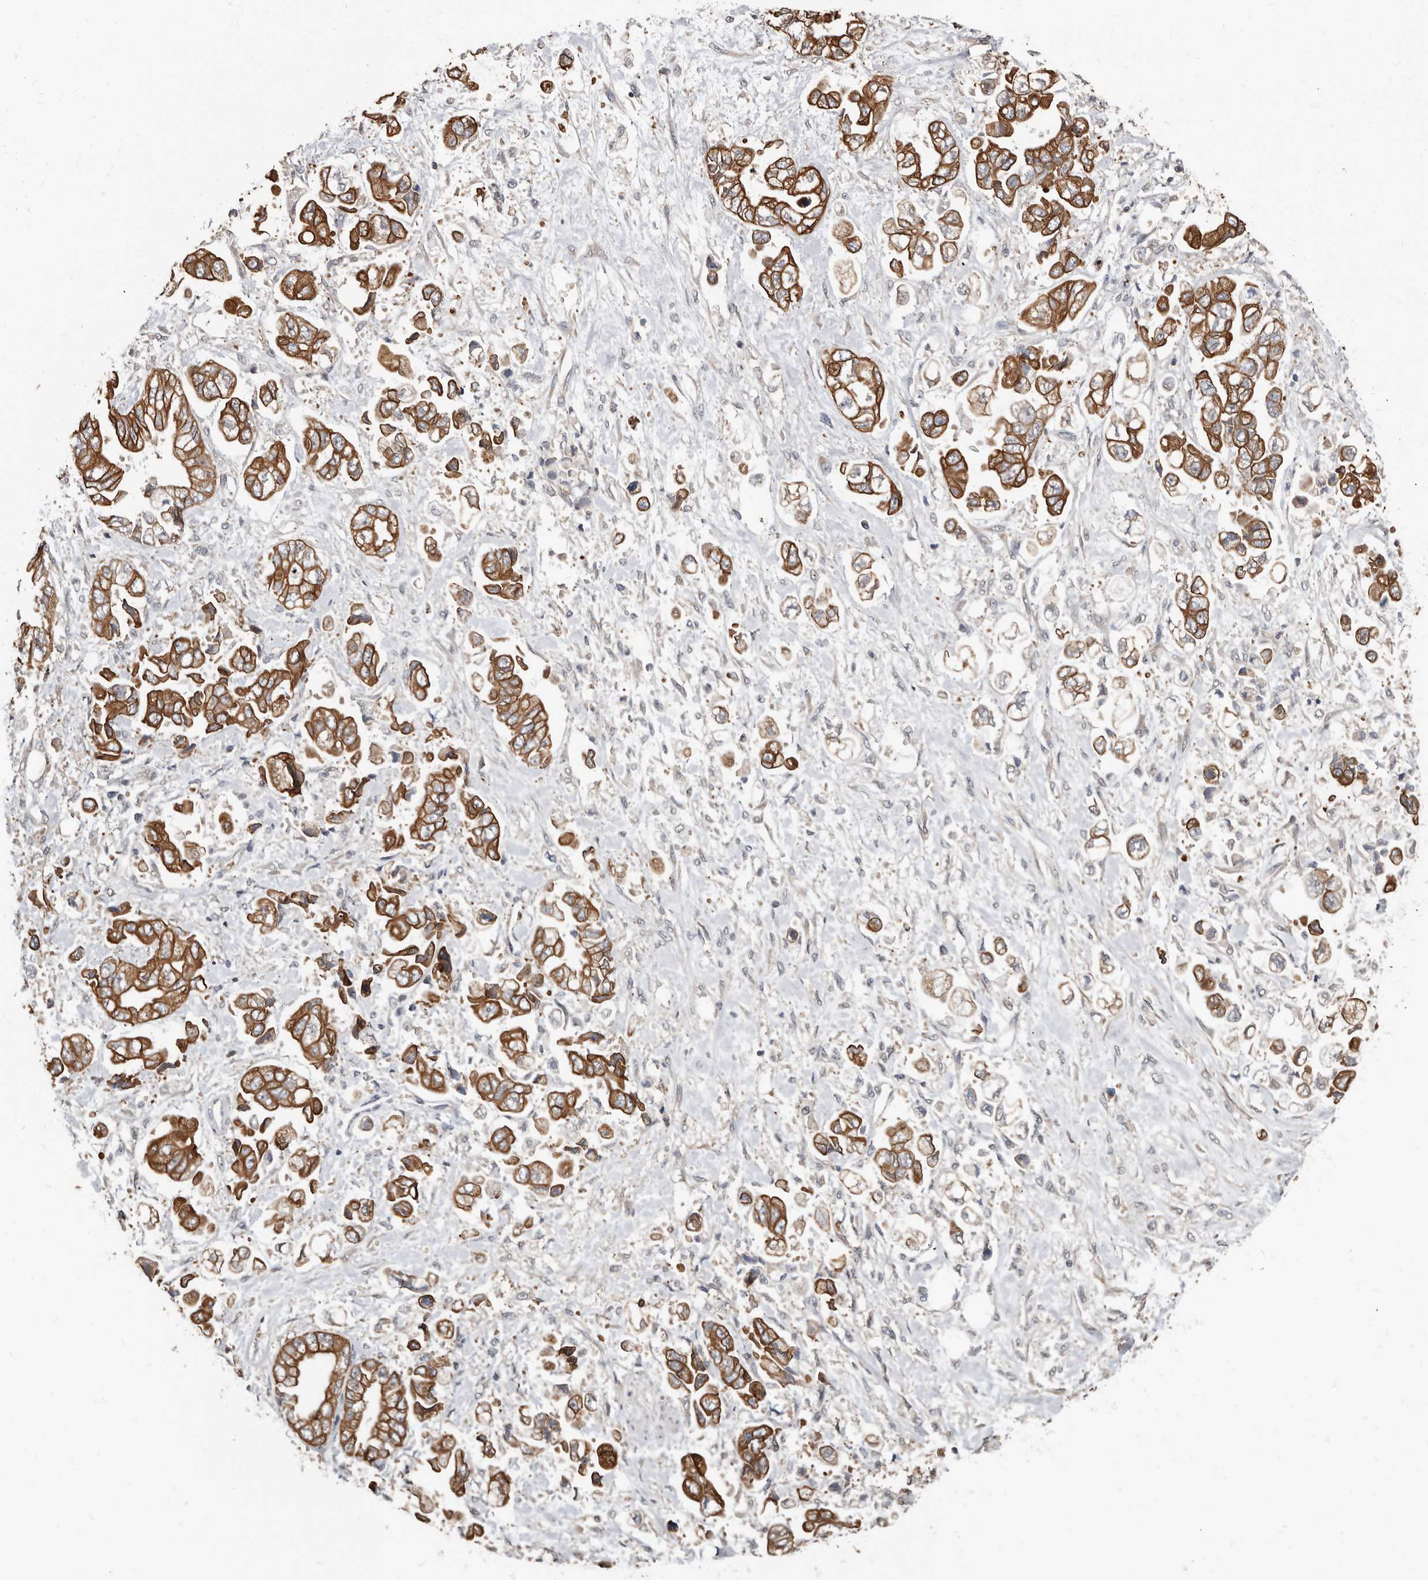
{"staining": {"intensity": "strong", "quantity": ">75%", "location": "cytoplasmic/membranous"}, "tissue": "stomach cancer", "cell_type": "Tumor cells", "image_type": "cancer", "snomed": [{"axis": "morphology", "description": "Normal tissue, NOS"}, {"axis": "morphology", "description": "Adenocarcinoma, NOS"}, {"axis": "topography", "description": "Stomach"}], "caption": "Immunohistochemical staining of human stomach adenocarcinoma shows strong cytoplasmic/membranous protein positivity in approximately >75% of tumor cells. (DAB = brown stain, brightfield microscopy at high magnification).", "gene": "MRPL18", "patient": {"sex": "male", "age": 62}}